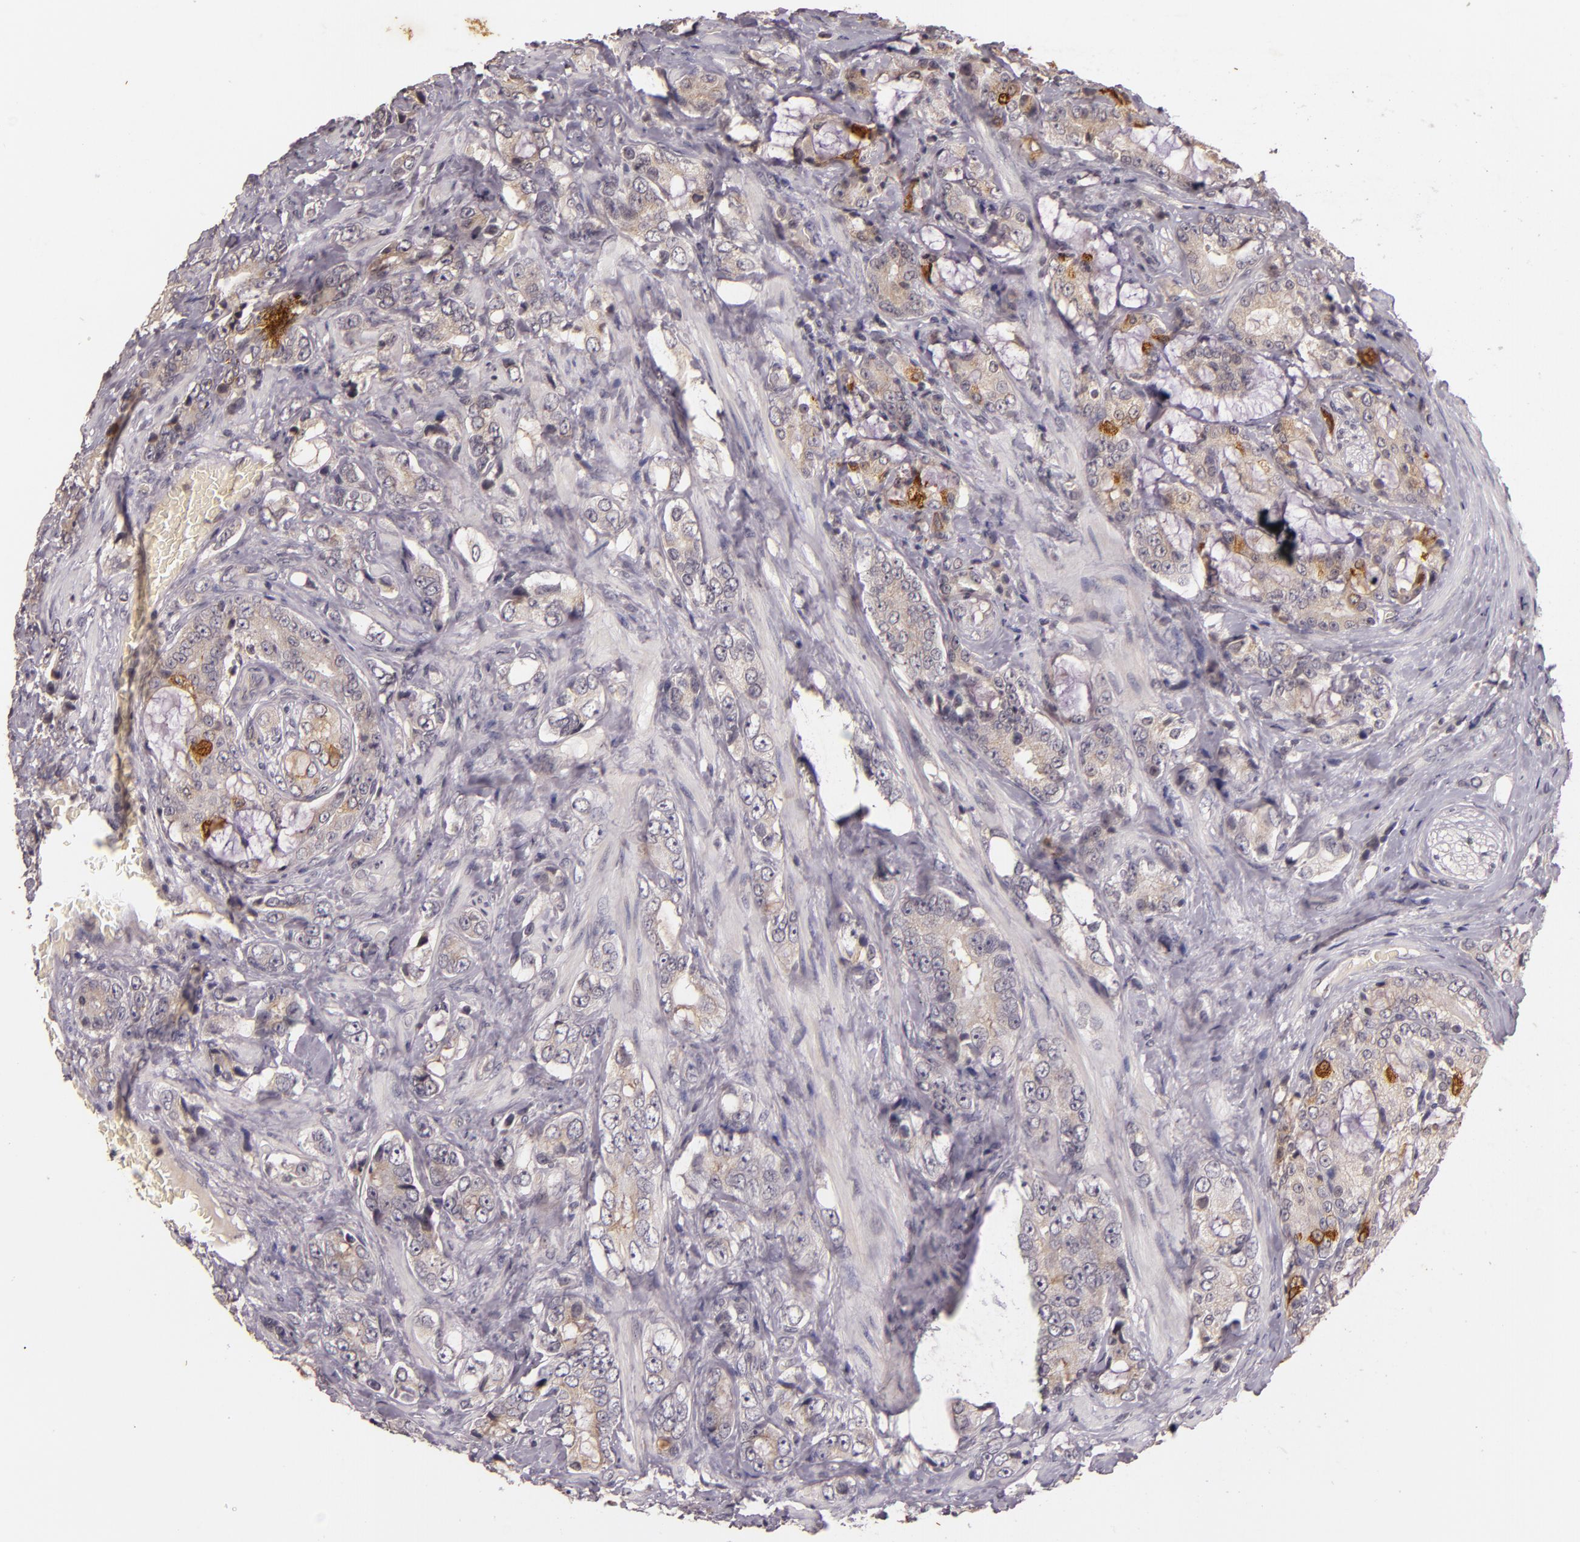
{"staining": {"intensity": "moderate", "quantity": "<25%", "location": "cytoplasmic/membranous"}, "tissue": "prostate cancer", "cell_type": "Tumor cells", "image_type": "cancer", "snomed": [{"axis": "morphology", "description": "Adenocarcinoma, Medium grade"}, {"axis": "topography", "description": "Prostate"}], "caption": "Protein expression analysis of prostate cancer (medium-grade adenocarcinoma) shows moderate cytoplasmic/membranous positivity in approximately <25% of tumor cells.", "gene": "TFF1", "patient": {"sex": "male", "age": 70}}